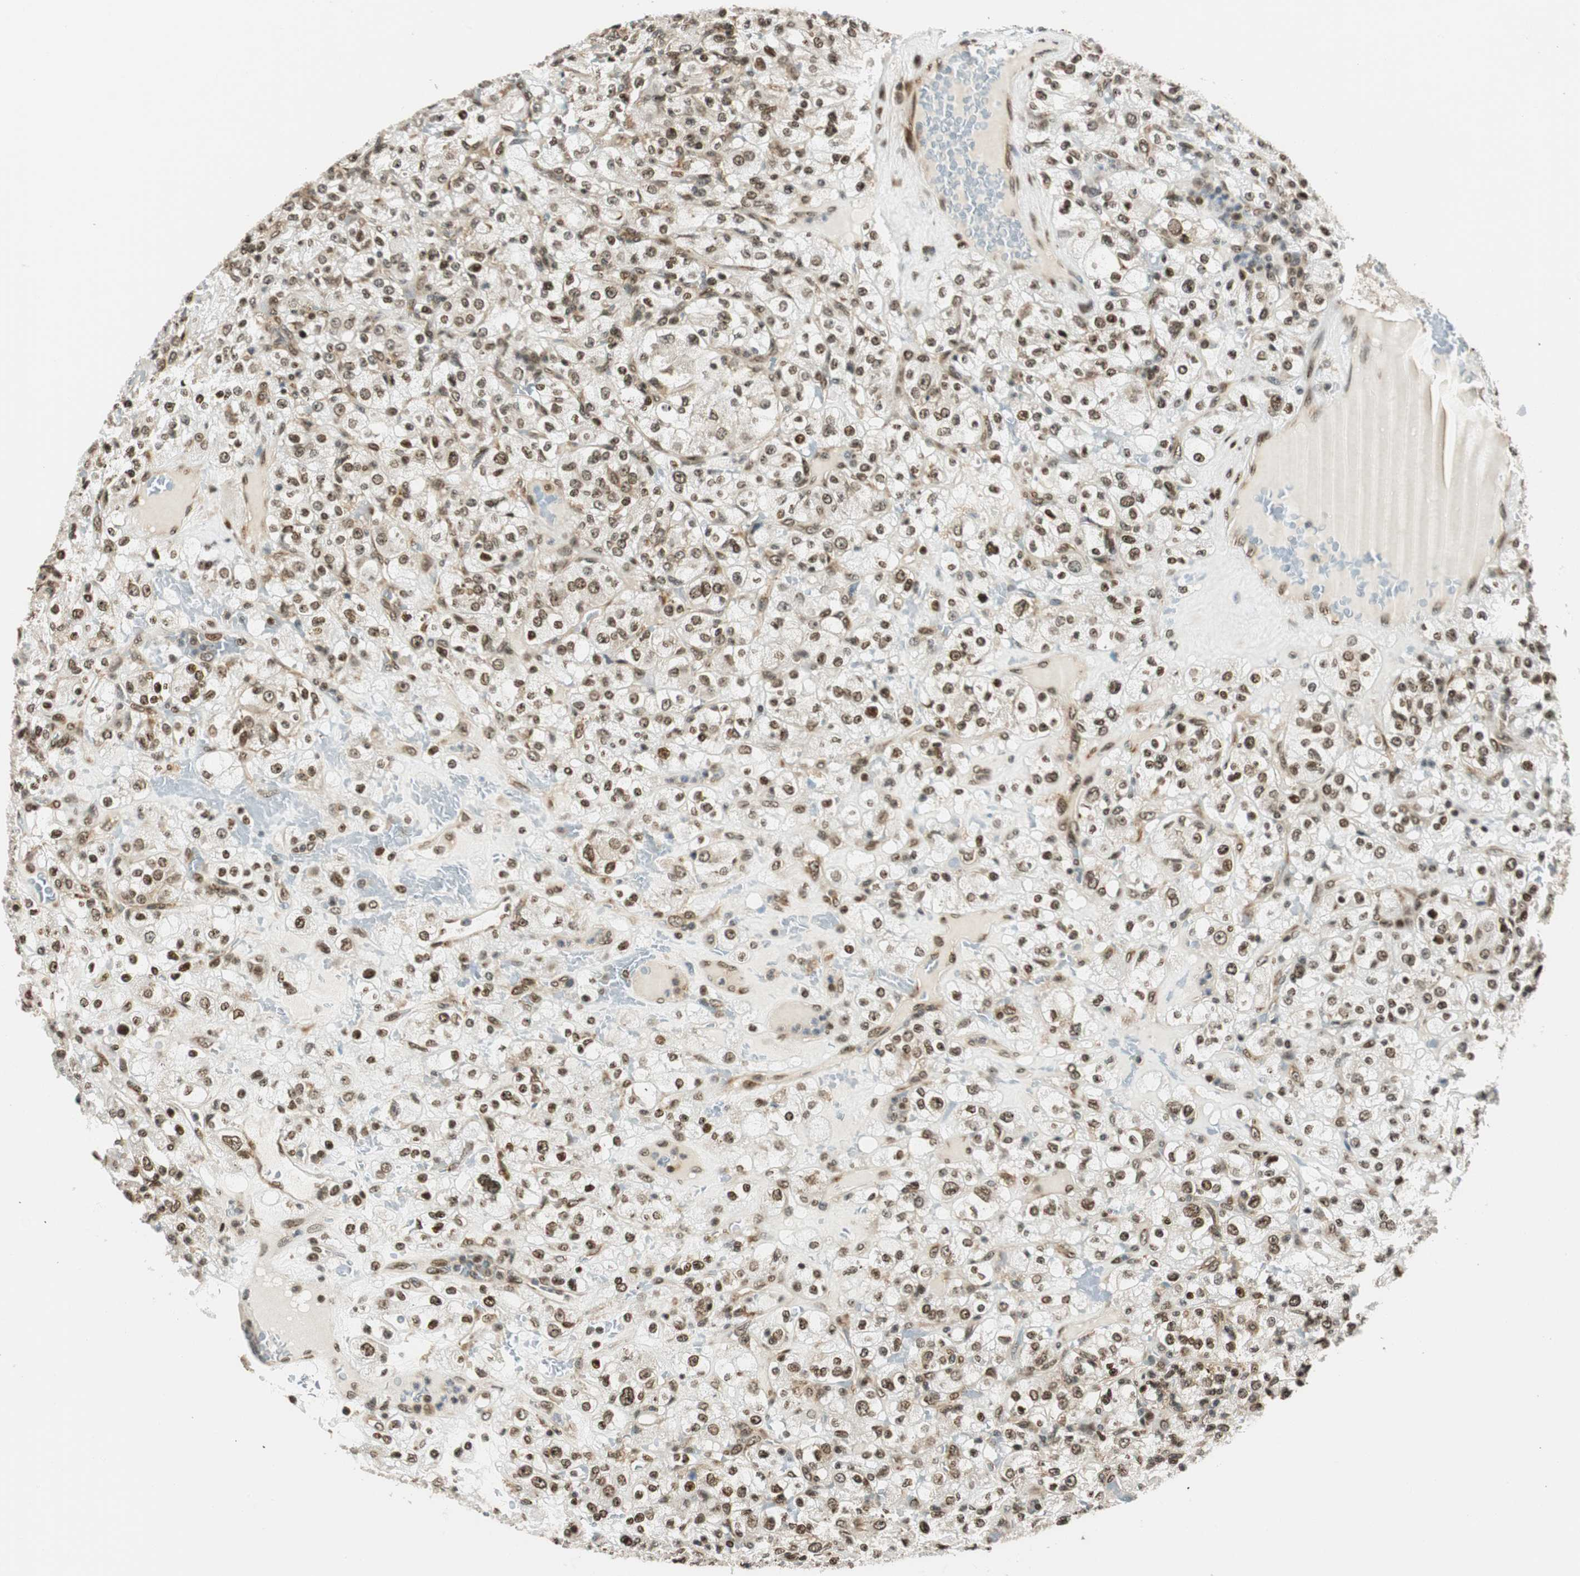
{"staining": {"intensity": "weak", "quantity": ">75%", "location": "nuclear"}, "tissue": "renal cancer", "cell_type": "Tumor cells", "image_type": "cancer", "snomed": [{"axis": "morphology", "description": "Normal tissue, NOS"}, {"axis": "morphology", "description": "Adenocarcinoma, NOS"}, {"axis": "topography", "description": "Kidney"}], "caption": "Immunohistochemistry (IHC) staining of renal adenocarcinoma, which demonstrates low levels of weak nuclear staining in approximately >75% of tumor cells indicating weak nuclear protein staining. The staining was performed using DAB (brown) for protein detection and nuclei were counterstained in hematoxylin (blue).", "gene": "RING1", "patient": {"sex": "female", "age": 72}}